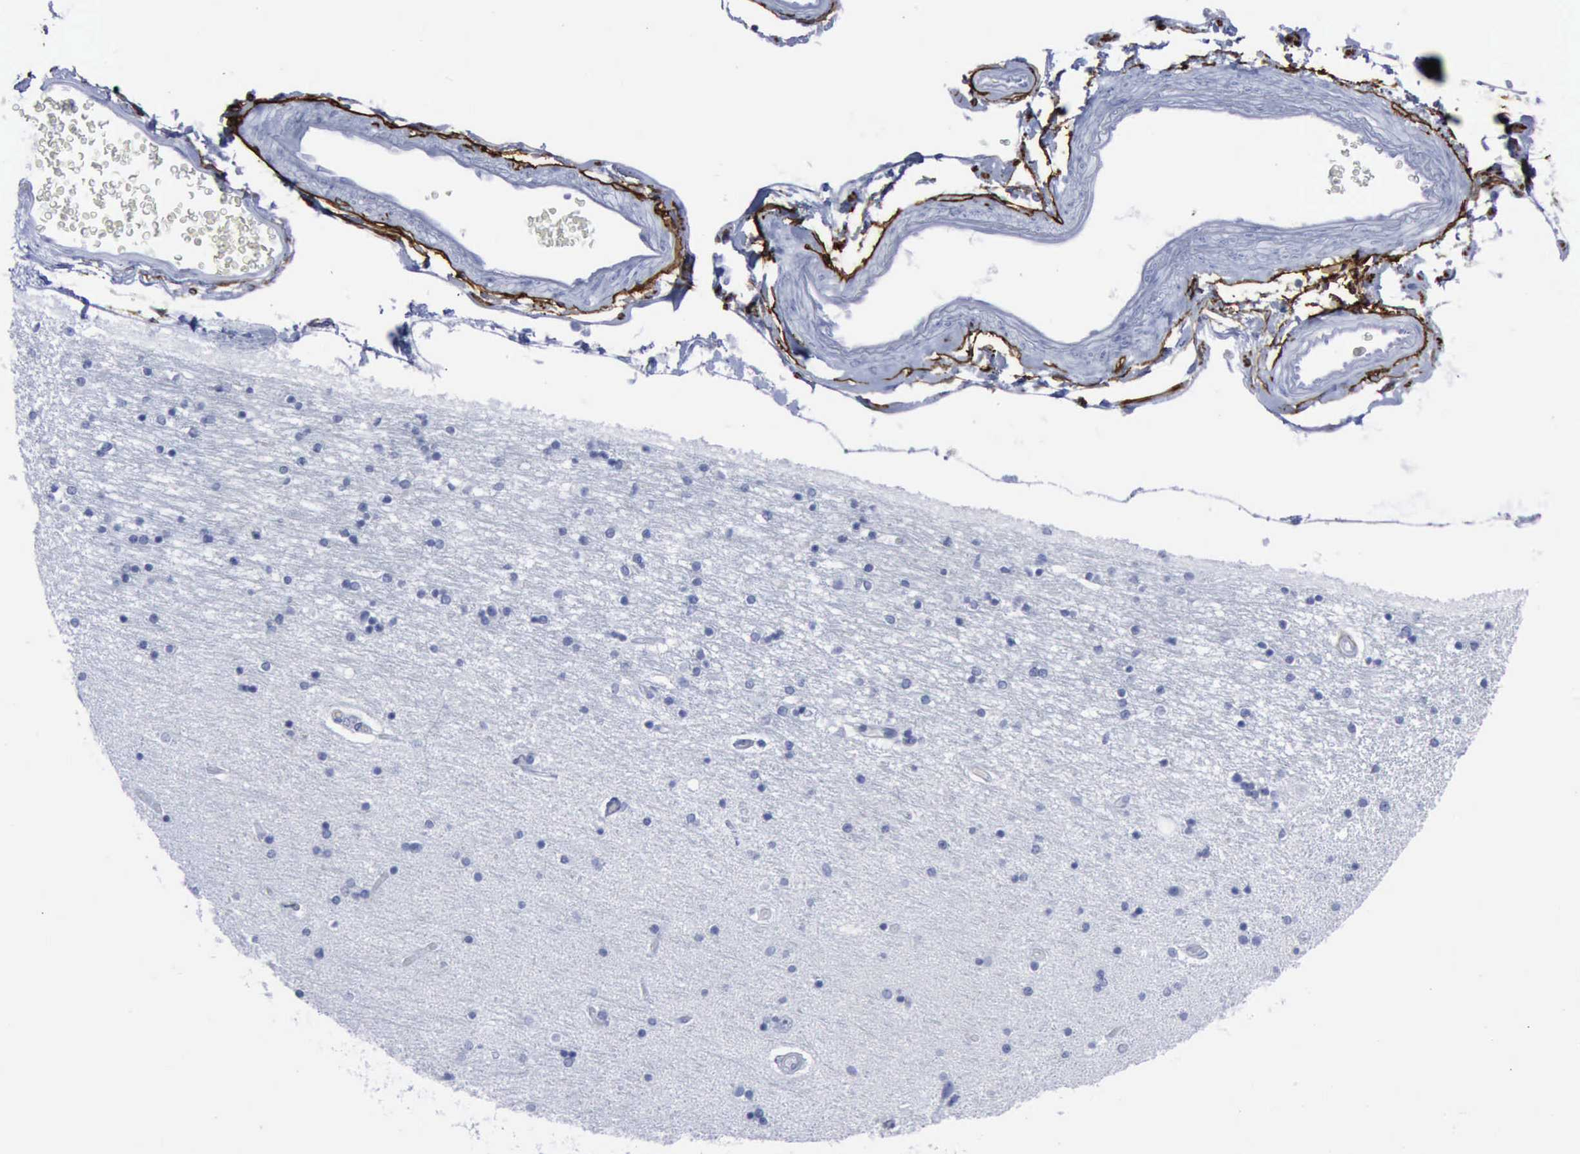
{"staining": {"intensity": "negative", "quantity": "none", "location": "none"}, "tissue": "hippocampus", "cell_type": "Glial cells", "image_type": "normal", "snomed": [{"axis": "morphology", "description": "Normal tissue, NOS"}, {"axis": "topography", "description": "Hippocampus"}], "caption": "Hippocampus stained for a protein using immunohistochemistry (IHC) reveals no staining glial cells.", "gene": "NGFR", "patient": {"sex": "female", "age": 54}}